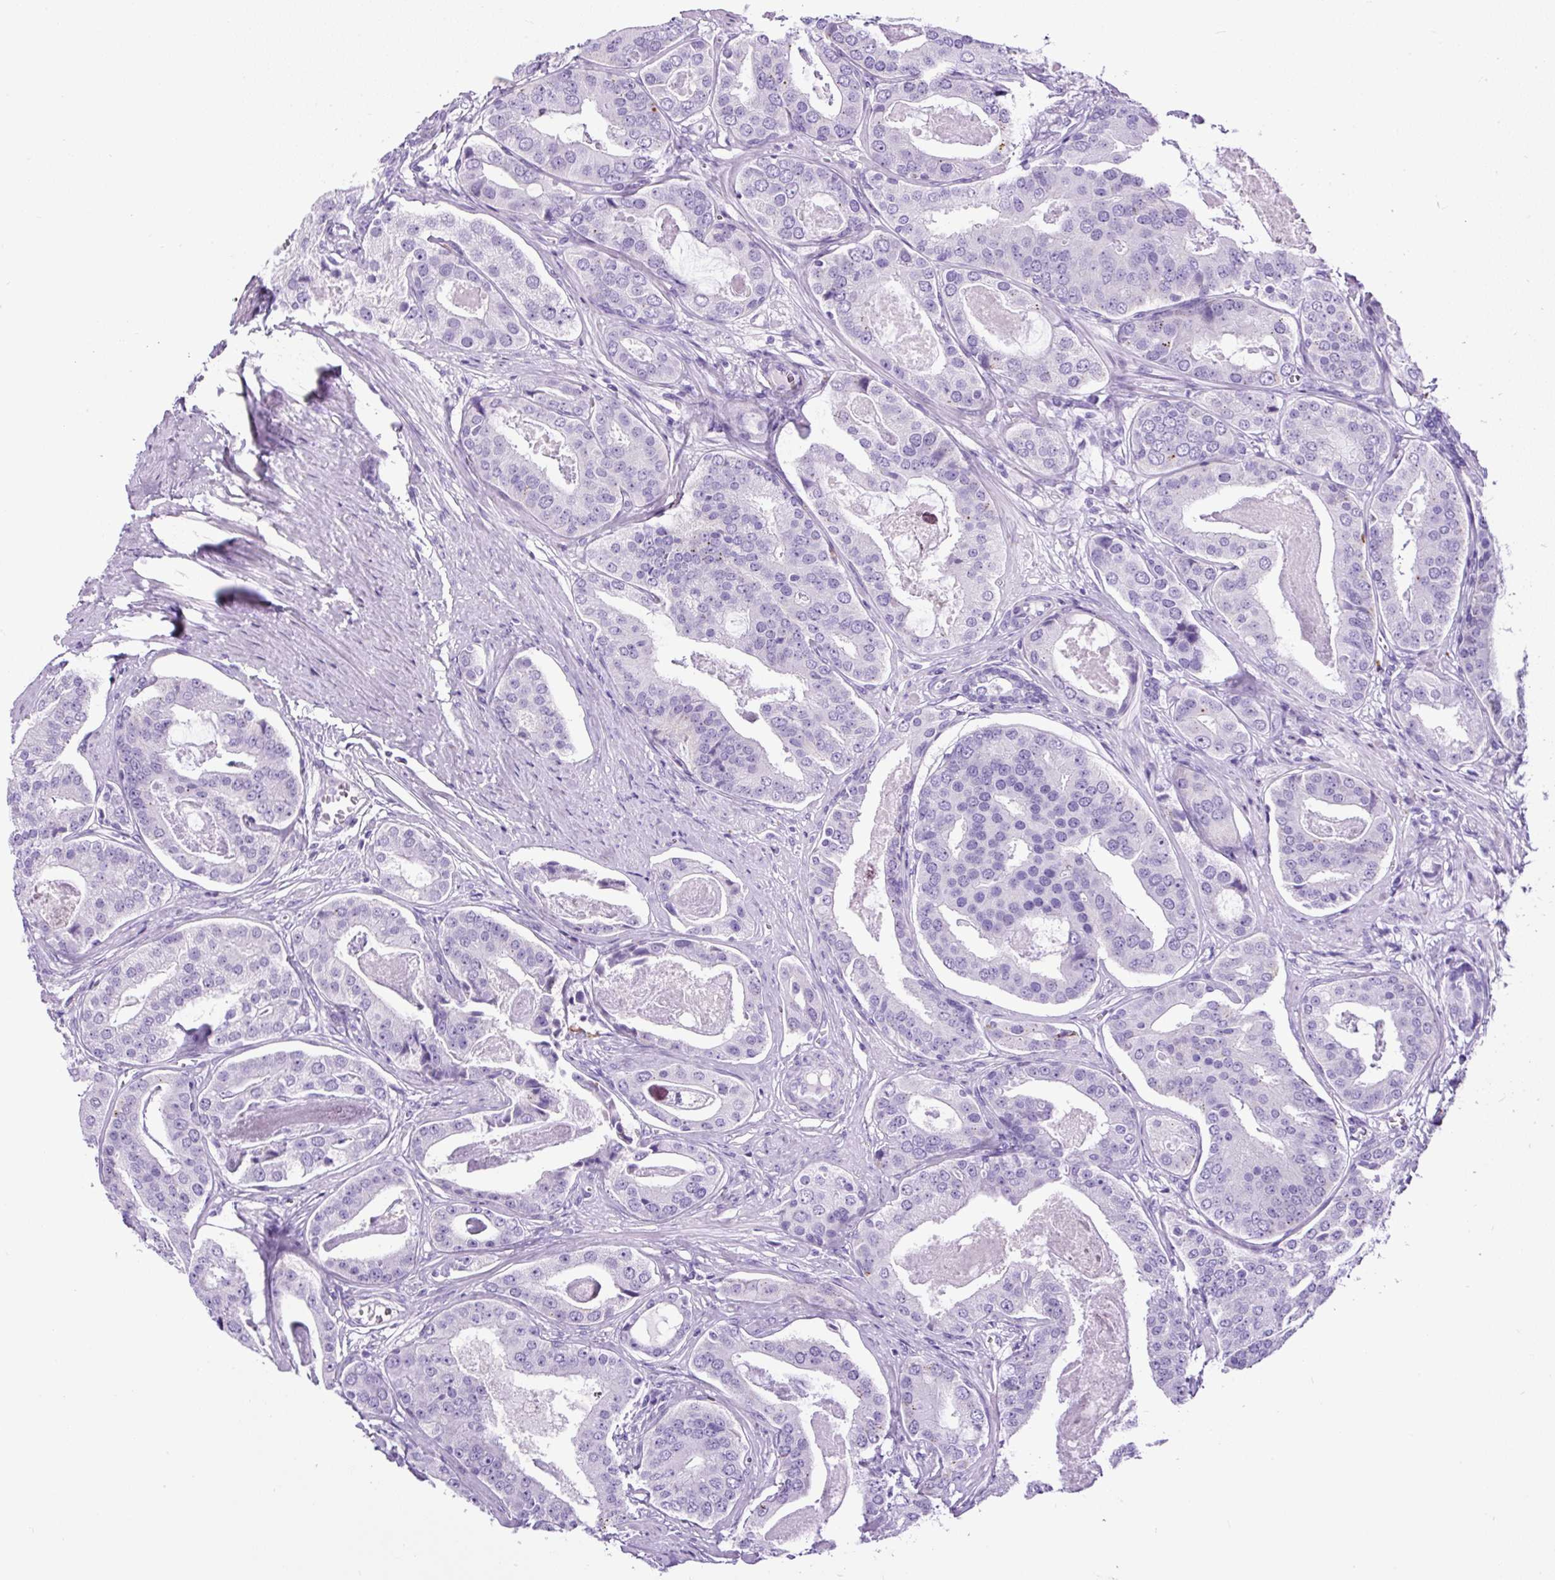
{"staining": {"intensity": "negative", "quantity": "none", "location": "none"}, "tissue": "prostate cancer", "cell_type": "Tumor cells", "image_type": "cancer", "snomed": [{"axis": "morphology", "description": "Adenocarcinoma, High grade"}, {"axis": "topography", "description": "Prostate"}], "caption": "High power microscopy micrograph of an immunohistochemistry (IHC) micrograph of prostate adenocarcinoma (high-grade), revealing no significant expression in tumor cells.", "gene": "PDIA2", "patient": {"sex": "male", "age": 71}}